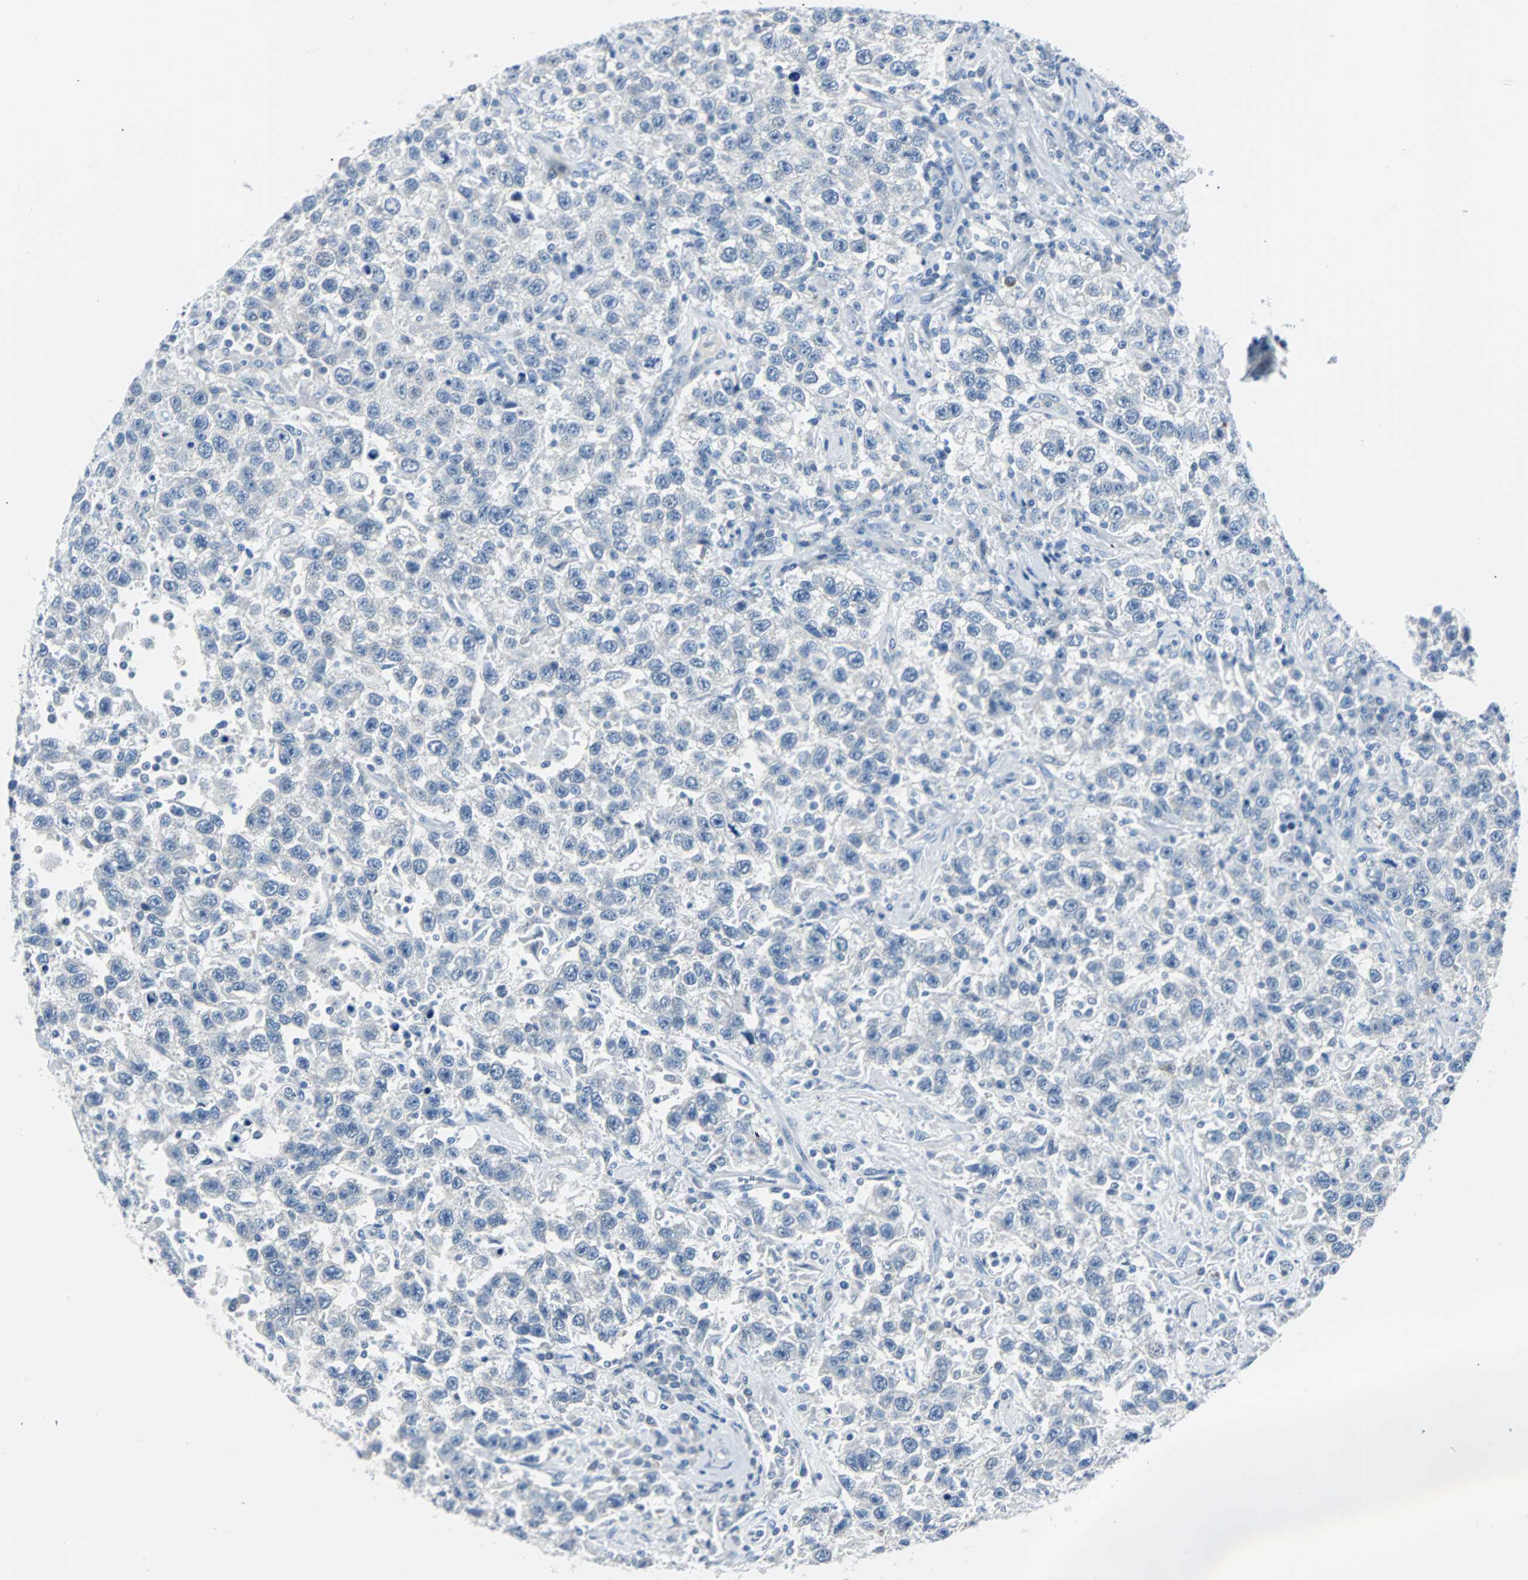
{"staining": {"intensity": "negative", "quantity": "none", "location": "none"}, "tissue": "testis cancer", "cell_type": "Tumor cells", "image_type": "cancer", "snomed": [{"axis": "morphology", "description": "Seminoma, NOS"}, {"axis": "topography", "description": "Testis"}], "caption": "The histopathology image displays no significant expression in tumor cells of seminoma (testis).", "gene": "RASA1", "patient": {"sex": "male", "age": 41}}